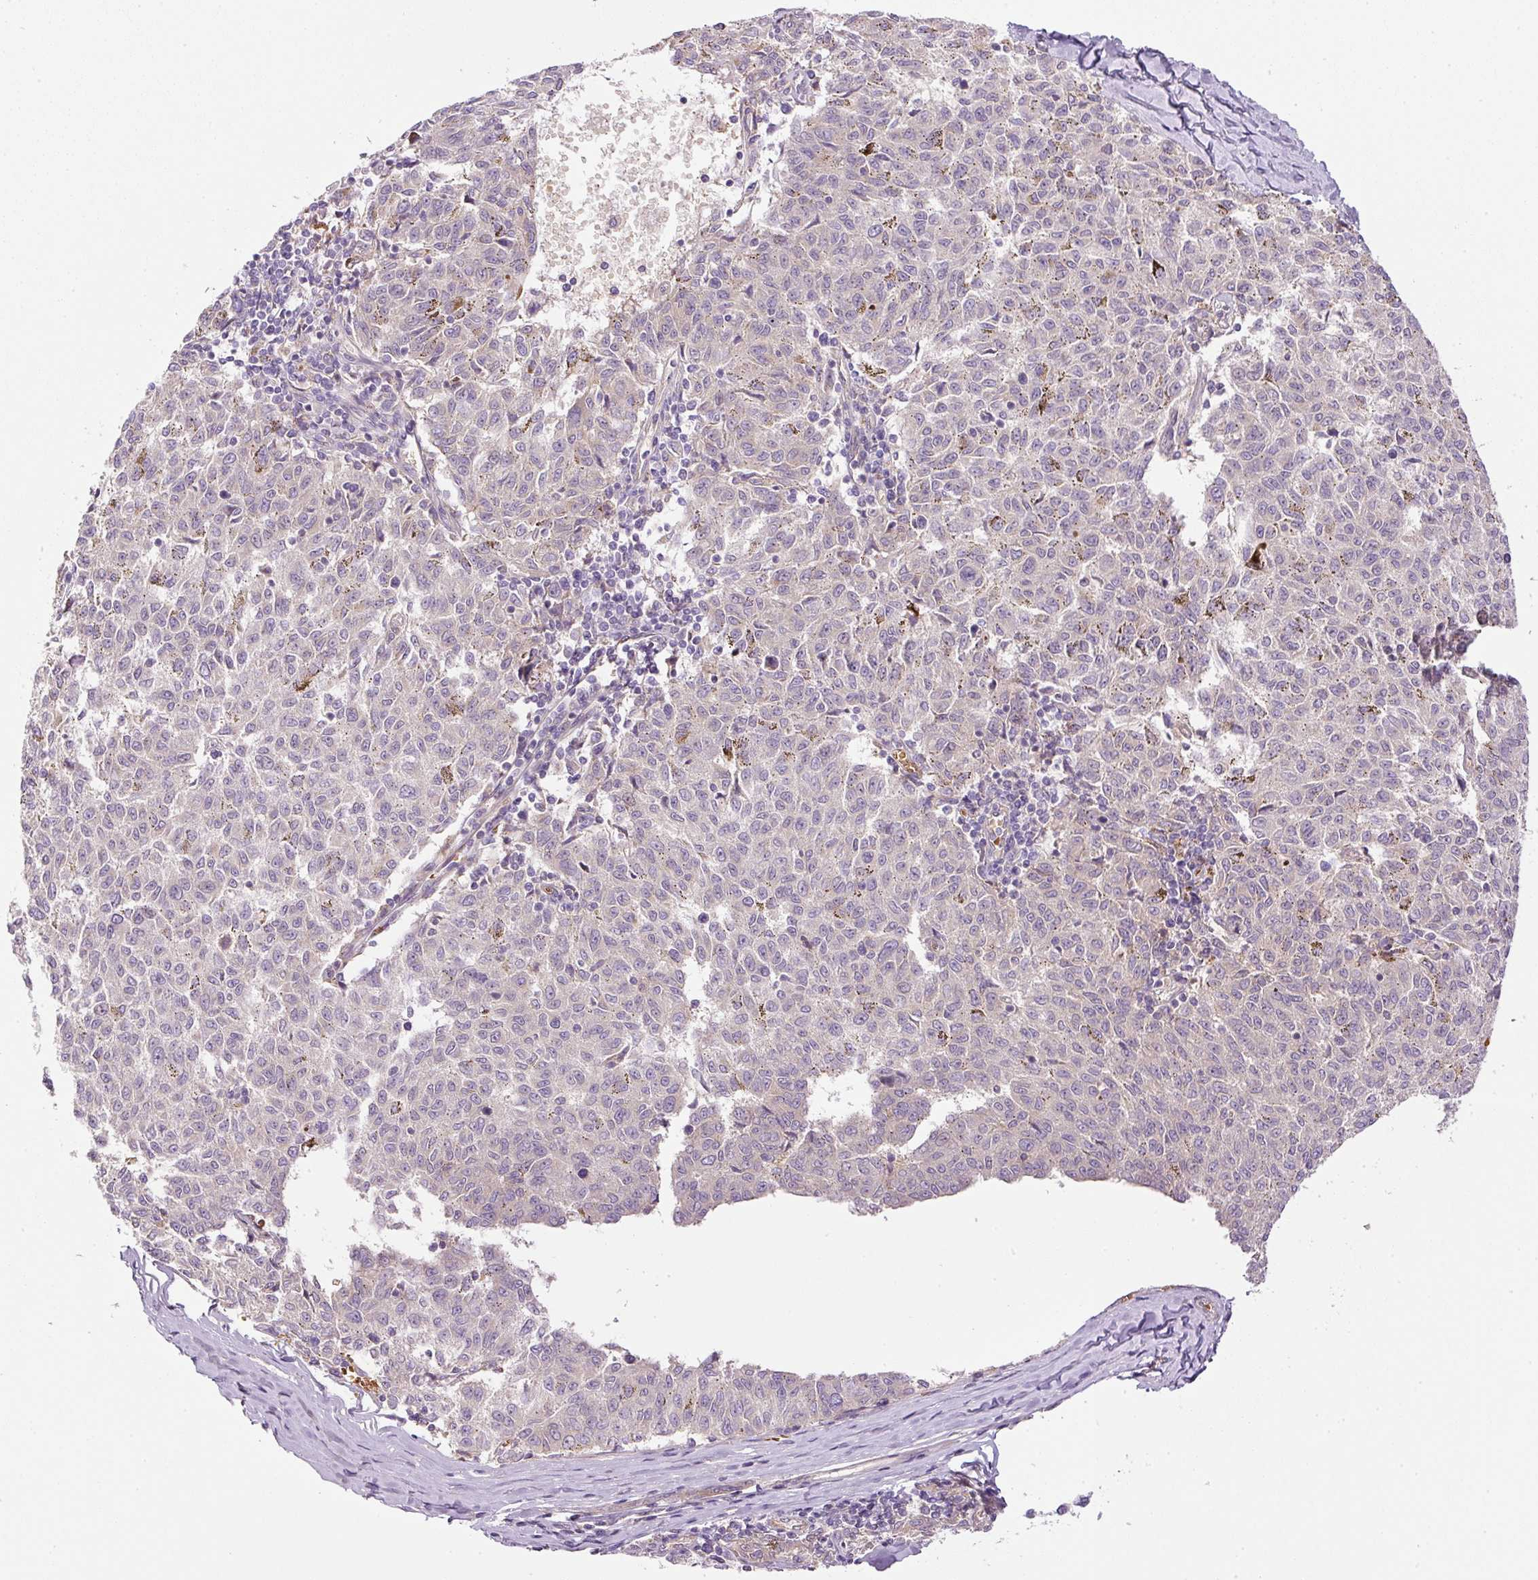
{"staining": {"intensity": "negative", "quantity": "none", "location": "none"}, "tissue": "melanoma", "cell_type": "Tumor cells", "image_type": "cancer", "snomed": [{"axis": "morphology", "description": "Malignant melanoma, NOS"}, {"axis": "topography", "description": "Skin"}], "caption": "Protein analysis of malignant melanoma exhibits no significant expression in tumor cells.", "gene": "TBC1D2B", "patient": {"sex": "female", "age": 72}}